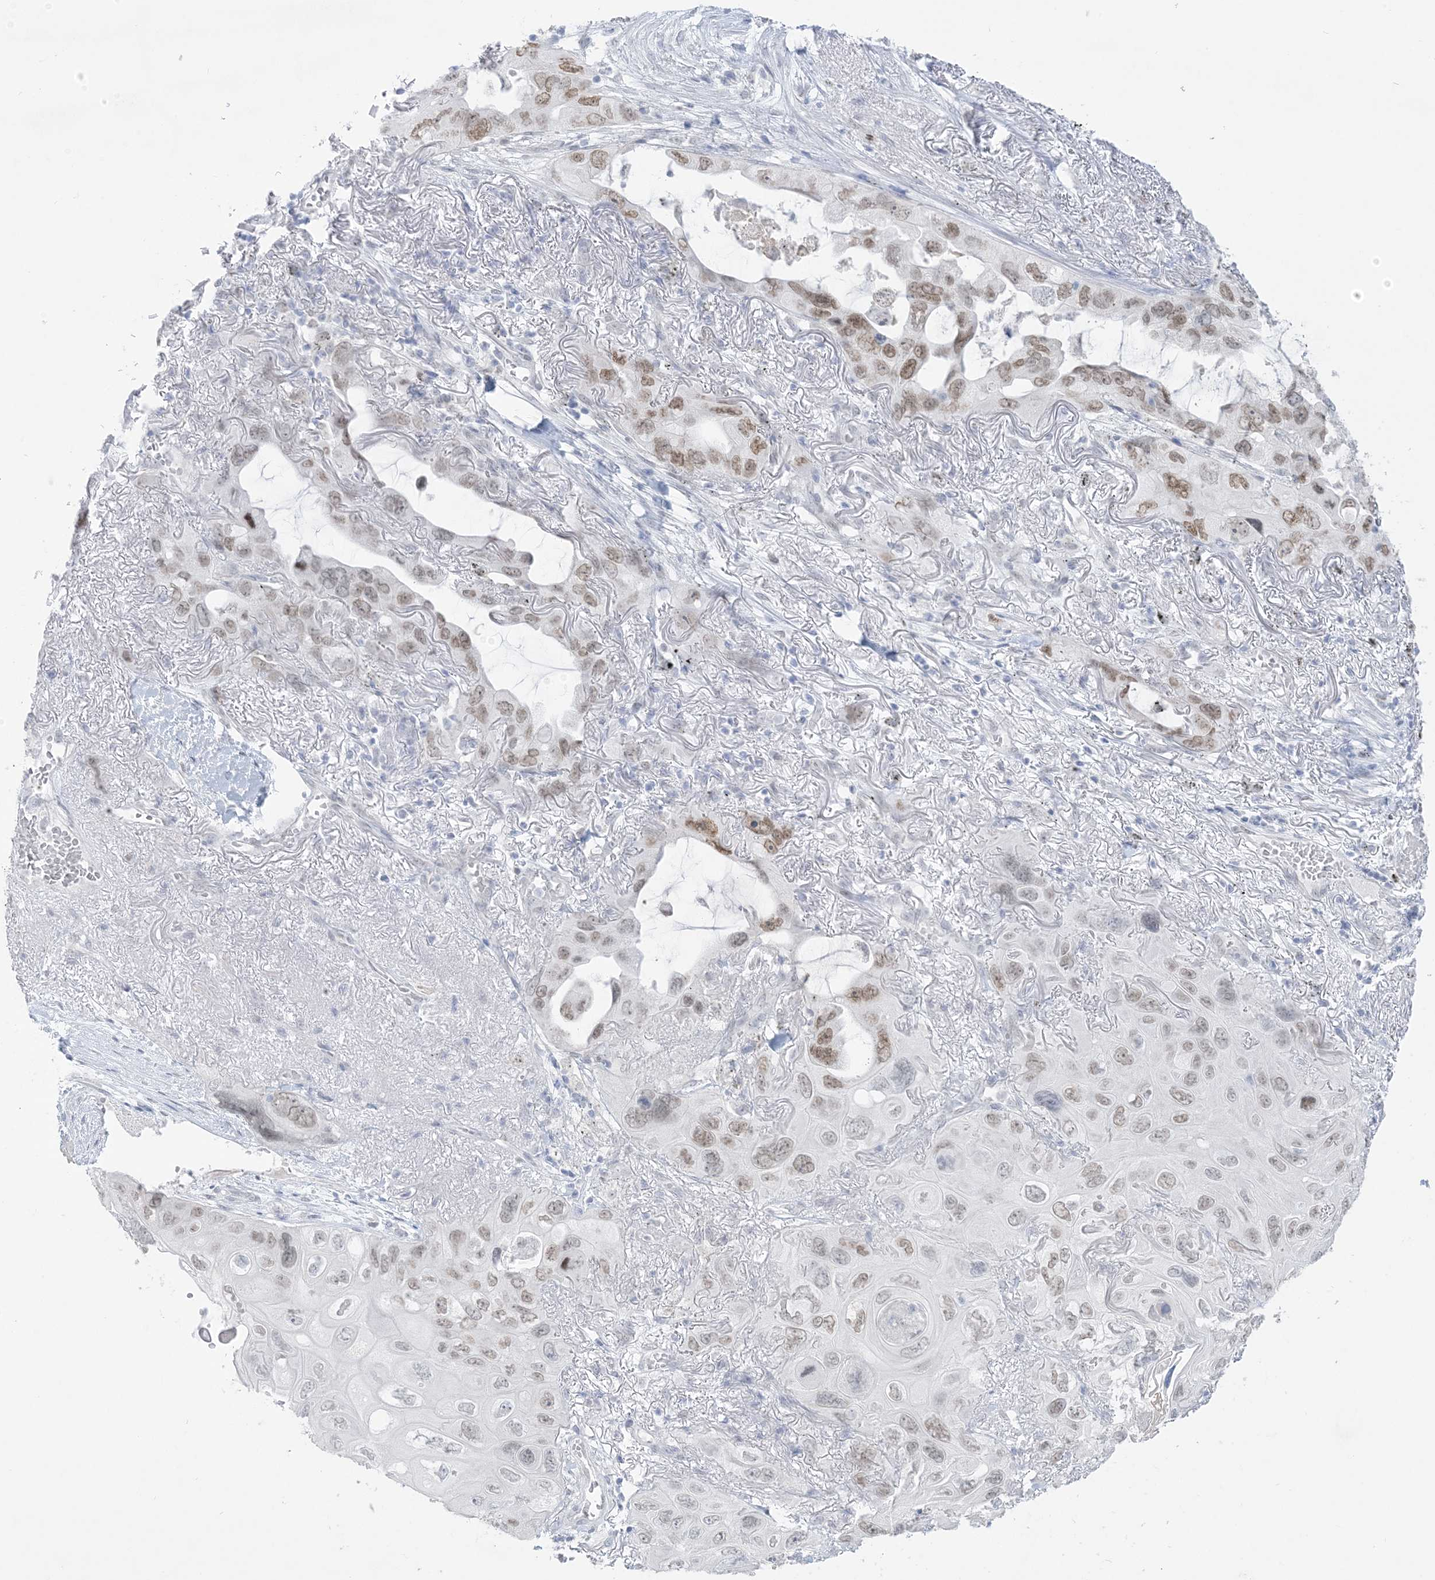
{"staining": {"intensity": "moderate", "quantity": "25%-75%", "location": "nuclear"}, "tissue": "lung cancer", "cell_type": "Tumor cells", "image_type": "cancer", "snomed": [{"axis": "morphology", "description": "Squamous cell carcinoma, NOS"}, {"axis": "topography", "description": "Lung"}], "caption": "Human lung cancer (squamous cell carcinoma) stained with a brown dye displays moderate nuclear positive positivity in approximately 25%-75% of tumor cells.", "gene": "HOMEZ", "patient": {"sex": "female", "age": 73}}